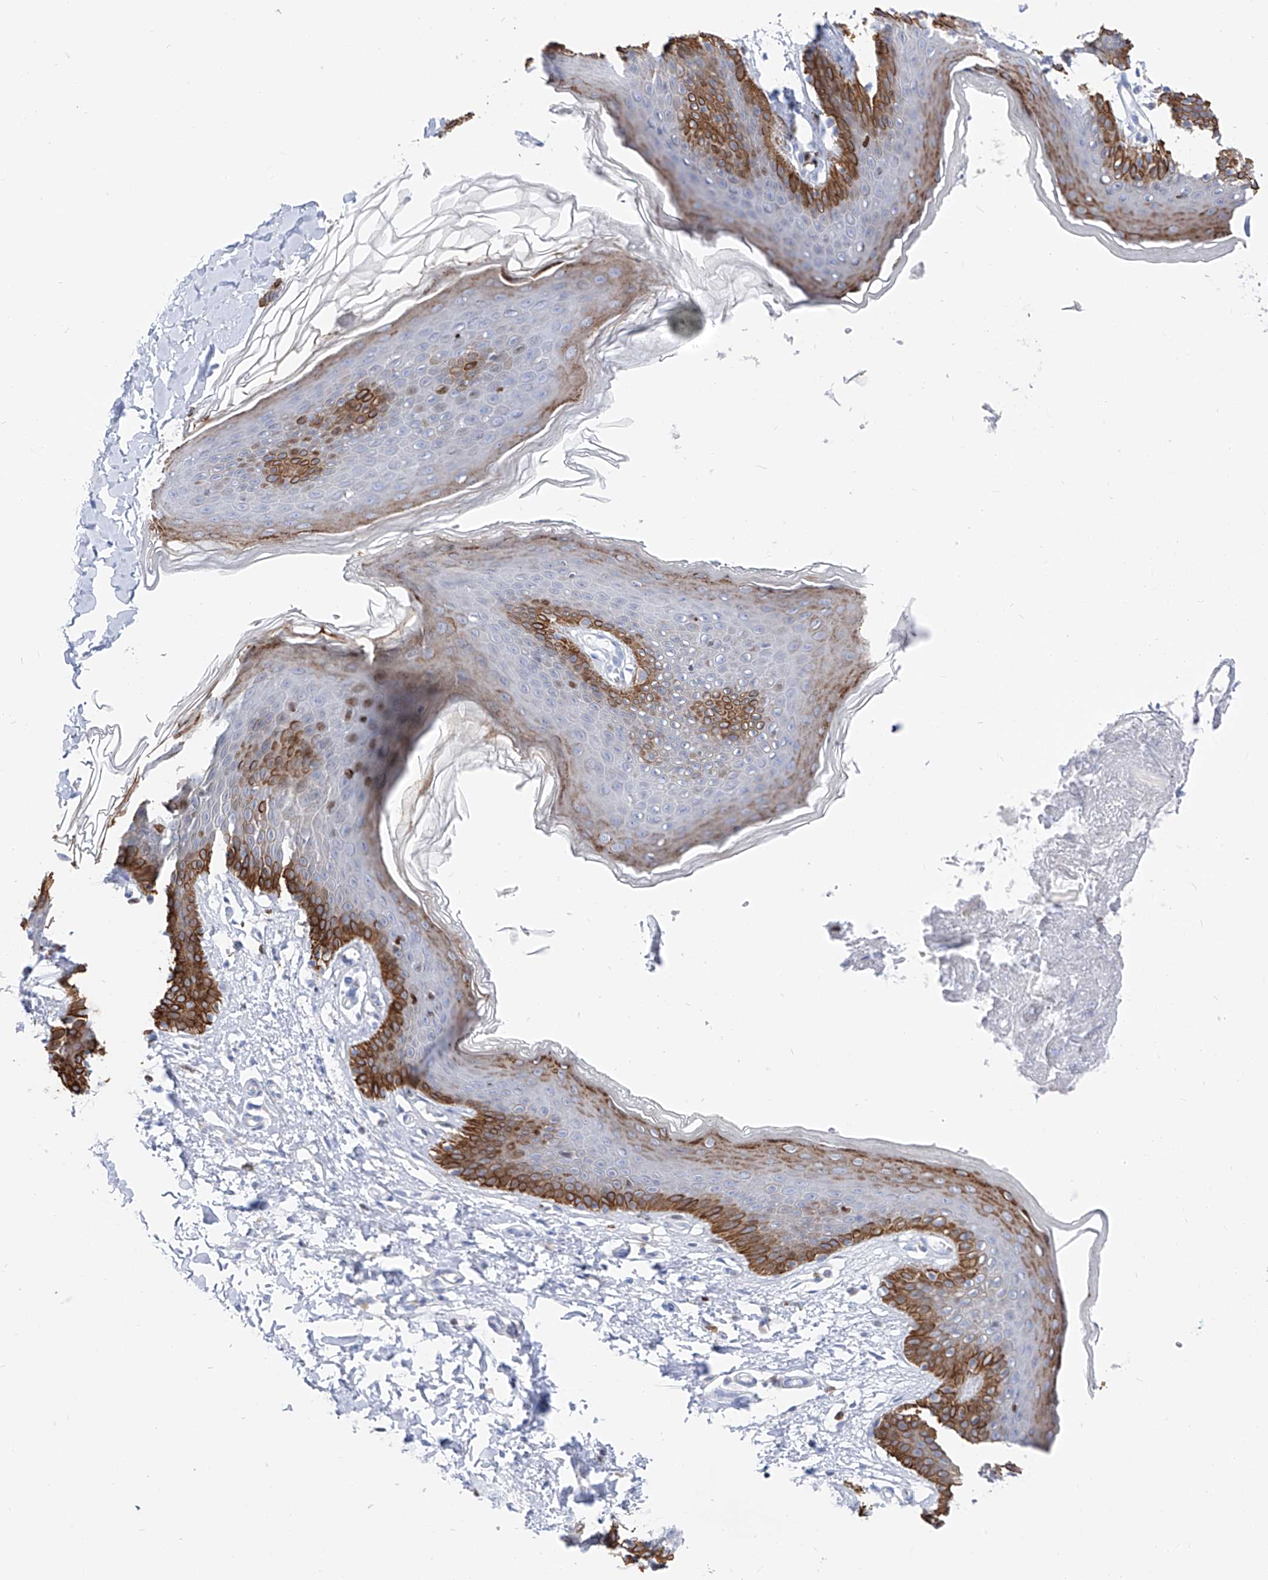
{"staining": {"intensity": "strong", "quantity": "25%-75%", "location": "cytoplasmic/membranous"}, "tissue": "skin", "cell_type": "Epidermal cells", "image_type": "normal", "snomed": [{"axis": "morphology", "description": "Normal tissue, NOS"}, {"axis": "topography", "description": "Vulva"}], "caption": "Strong cytoplasmic/membranous protein expression is seen in approximately 25%-75% of epidermal cells in skin.", "gene": "FRS3", "patient": {"sex": "female", "age": 66}}